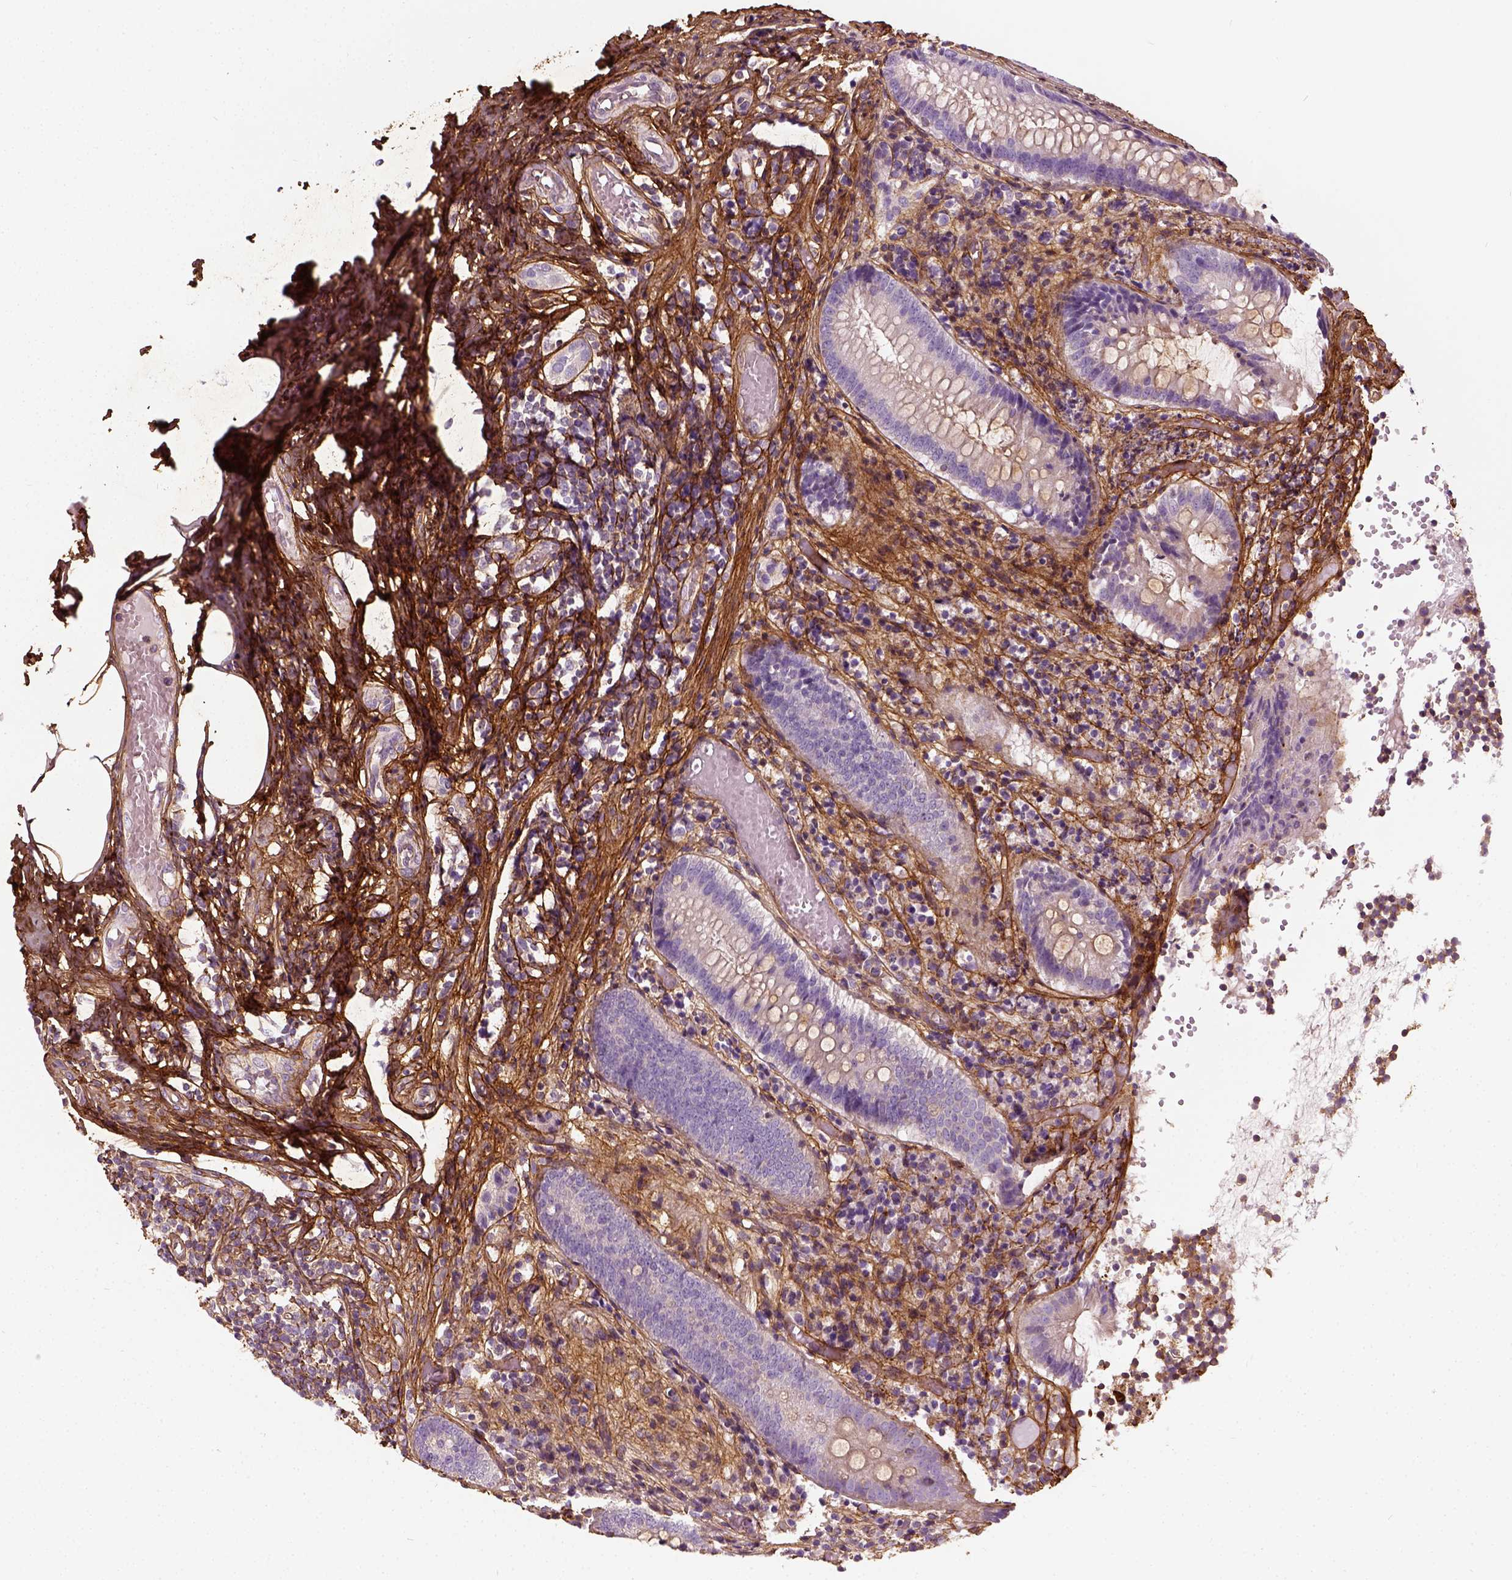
{"staining": {"intensity": "weak", "quantity": "25%-75%", "location": "cytoplasmic/membranous"}, "tissue": "appendix", "cell_type": "Glandular cells", "image_type": "normal", "snomed": [{"axis": "morphology", "description": "Normal tissue, NOS"}, {"axis": "topography", "description": "Appendix"}], "caption": "Protein analysis of benign appendix demonstrates weak cytoplasmic/membranous expression in about 25%-75% of glandular cells. Nuclei are stained in blue.", "gene": "COL6A2", "patient": {"sex": "female", "age": 32}}